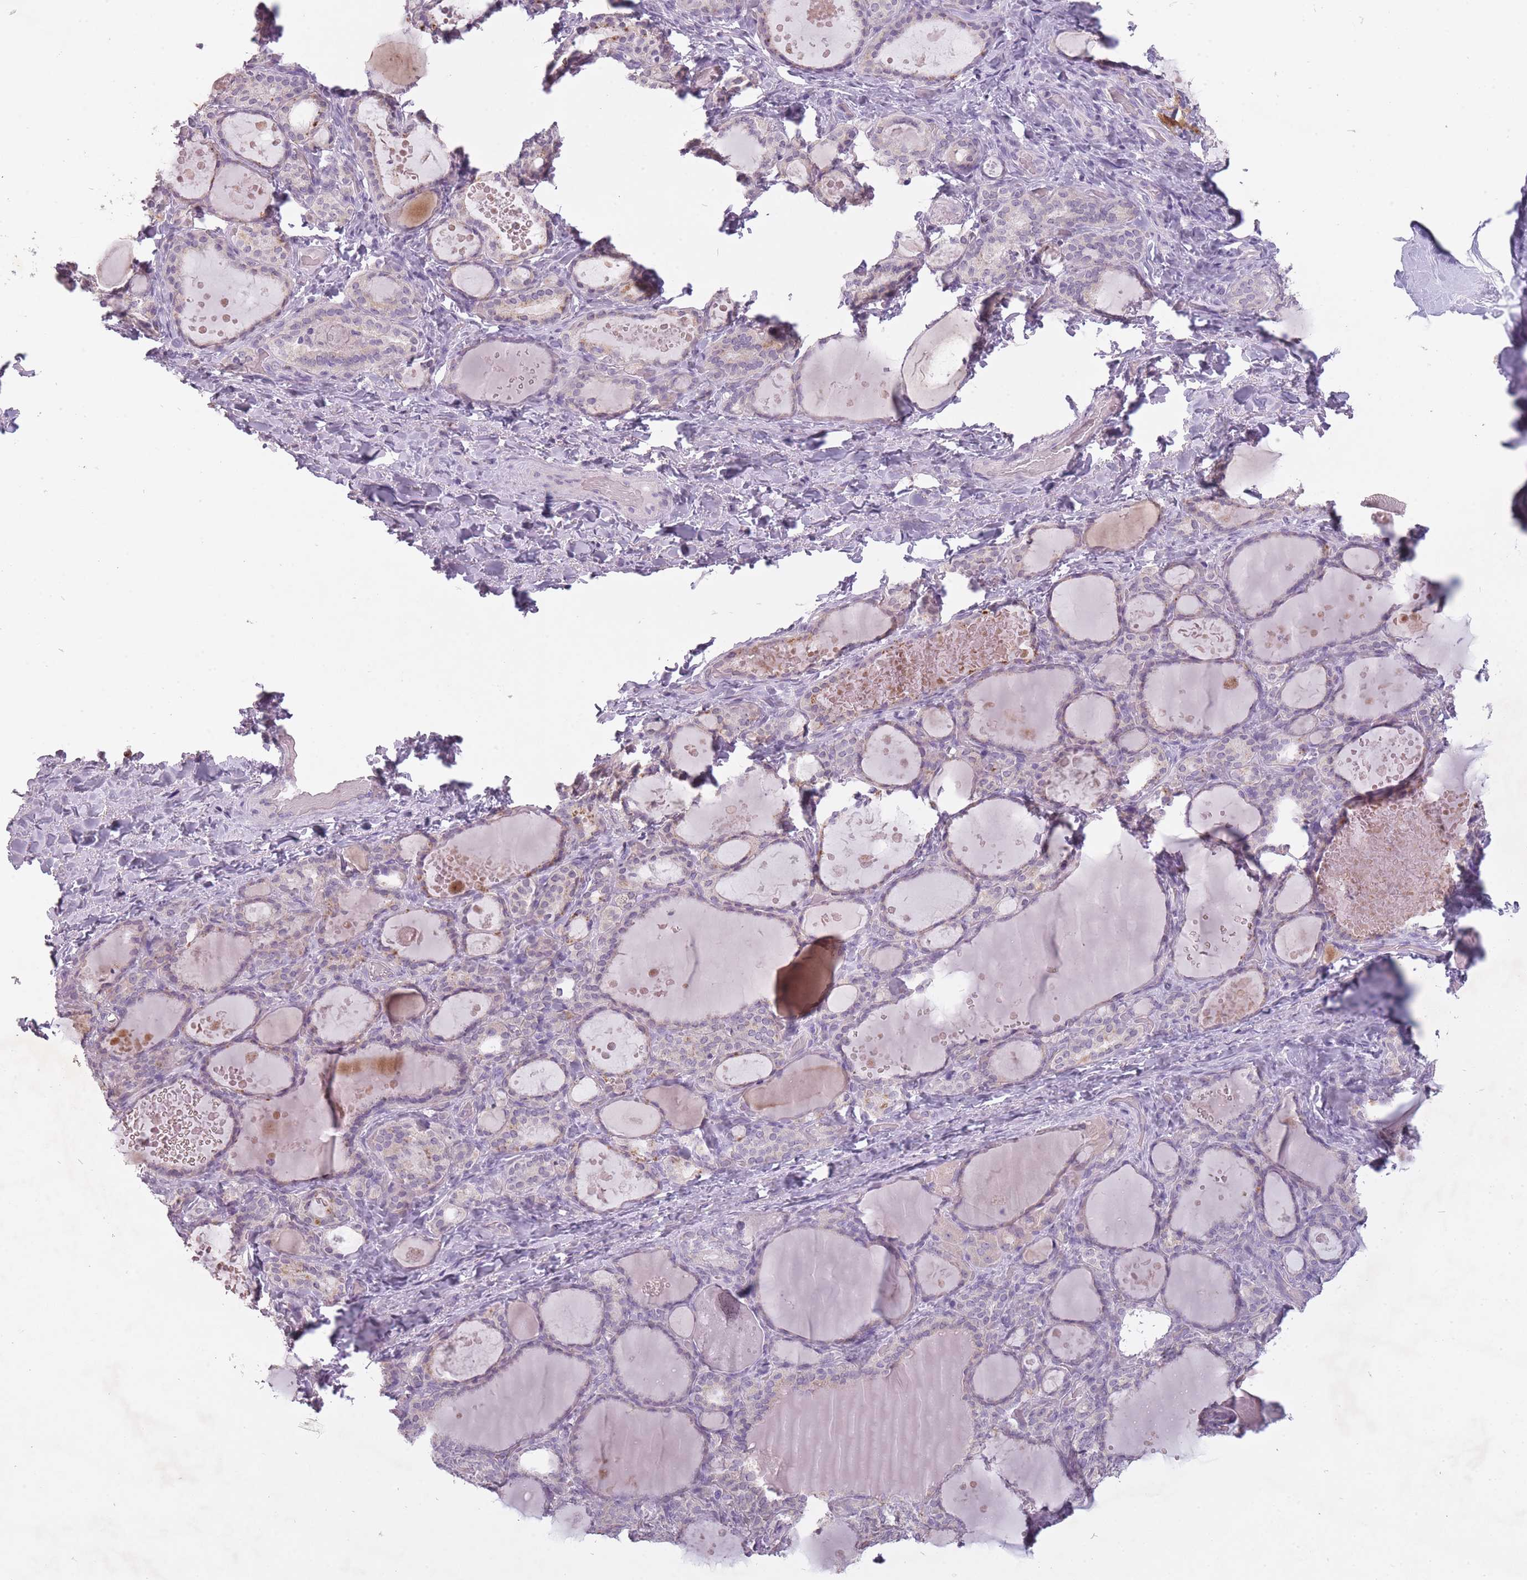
{"staining": {"intensity": "negative", "quantity": "none", "location": "none"}, "tissue": "thyroid gland", "cell_type": "Glandular cells", "image_type": "normal", "snomed": [{"axis": "morphology", "description": "Normal tissue, NOS"}, {"axis": "topography", "description": "Thyroid gland"}], "caption": "Photomicrograph shows no protein expression in glandular cells of normal thyroid gland.", "gene": "FAM43B", "patient": {"sex": "female", "age": 46}}